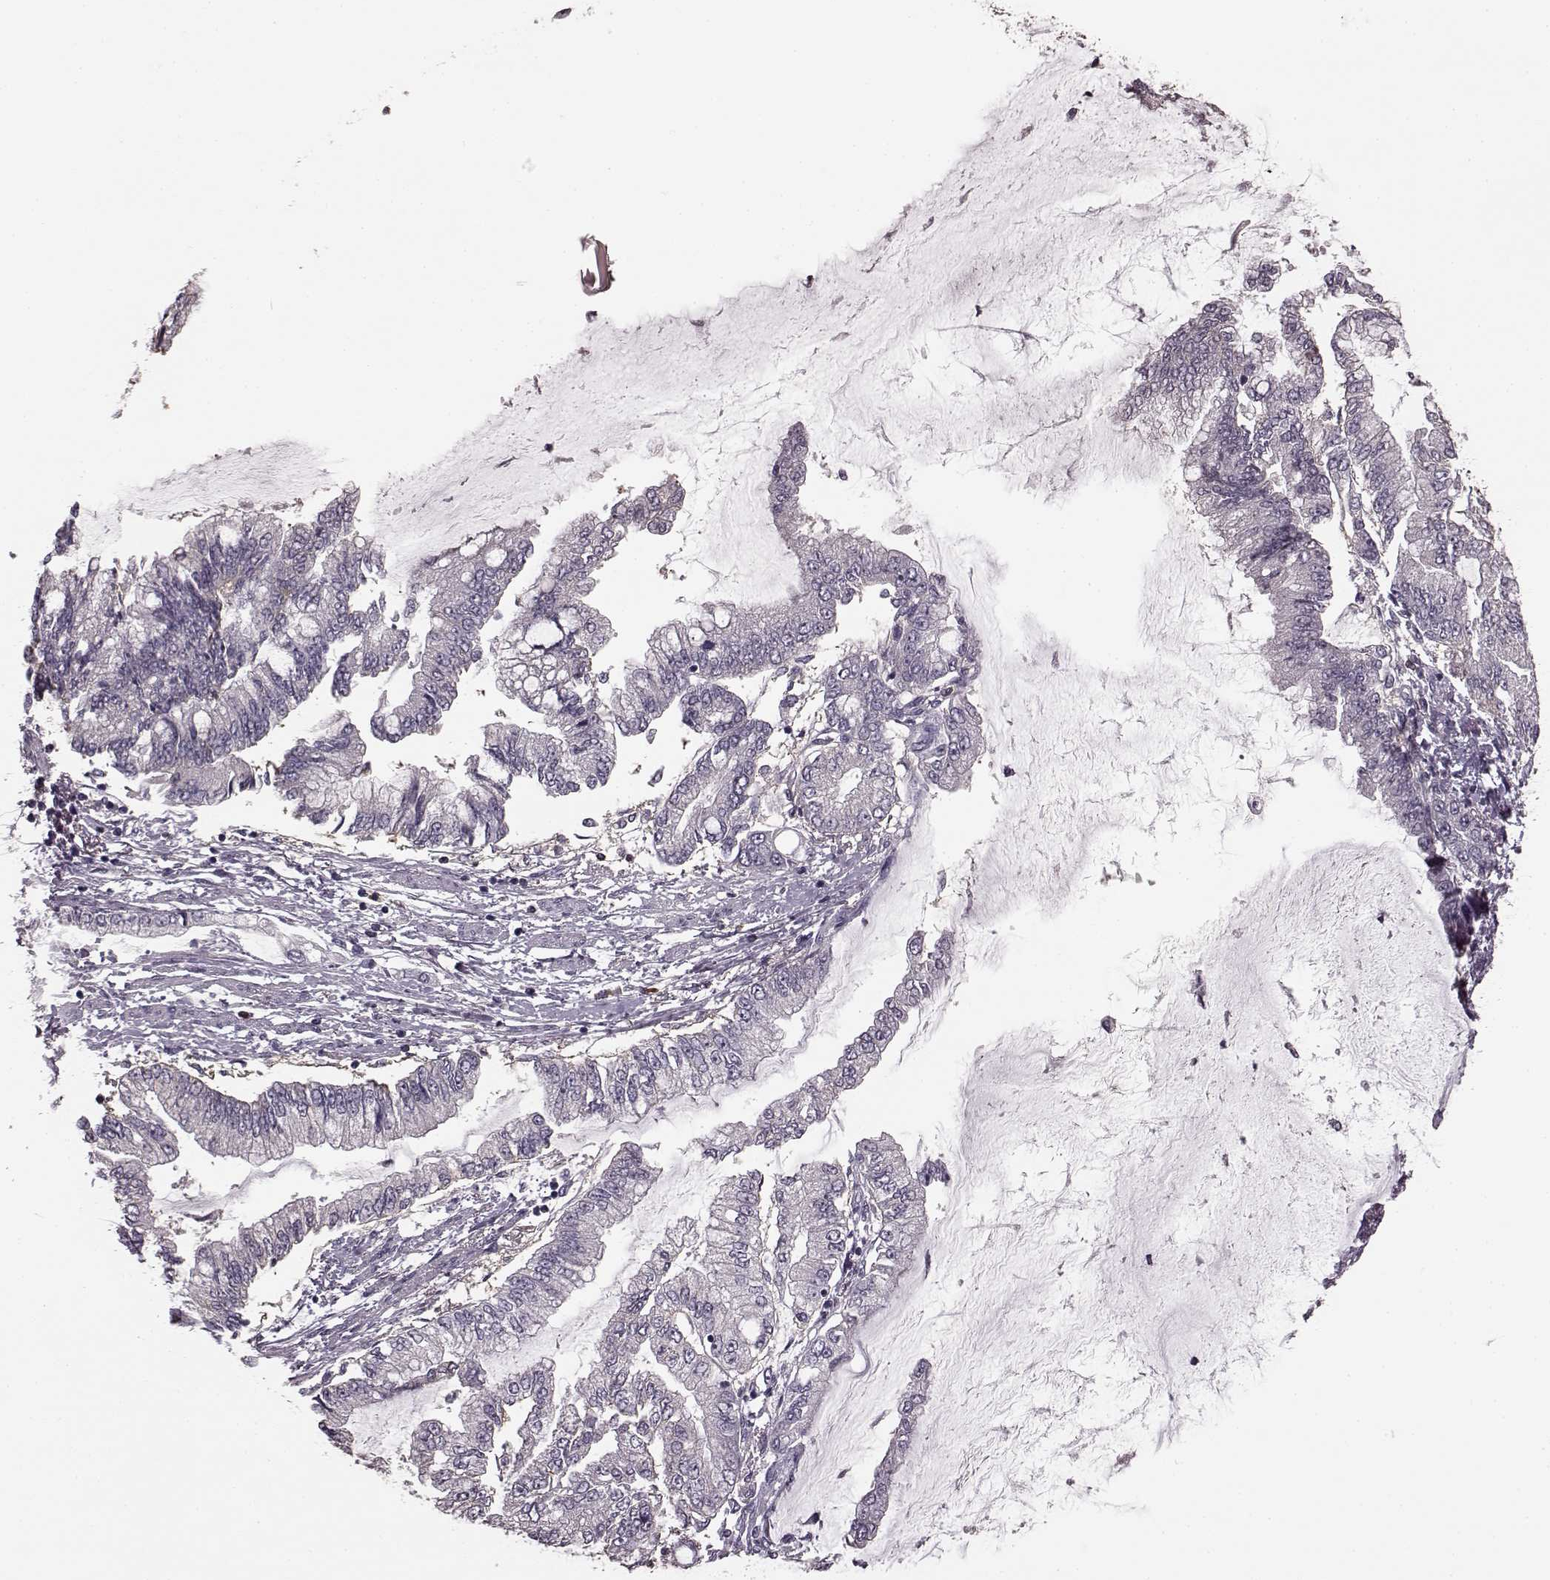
{"staining": {"intensity": "negative", "quantity": "none", "location": "none"}, "tissue": "stomach cancer", "cell_type": "Tumor cells", "image_type": "cancer", "snomed": [{"axis": "morphology", "description": "Adenocarcinoma, NOS"}, {"axis": "topography", "description": "Stomach, upper"}], "caption": "Immunohistochemistry (IHC) photomicrograph of human stomach cancer stained for a protein (brown), which displays no expression in tumor cells. (DAB immunohistochemistry visualized using brightfield microscopy, high magnification).", "gene": "CD28", "patient": {"sex": "female", "age": 74}}